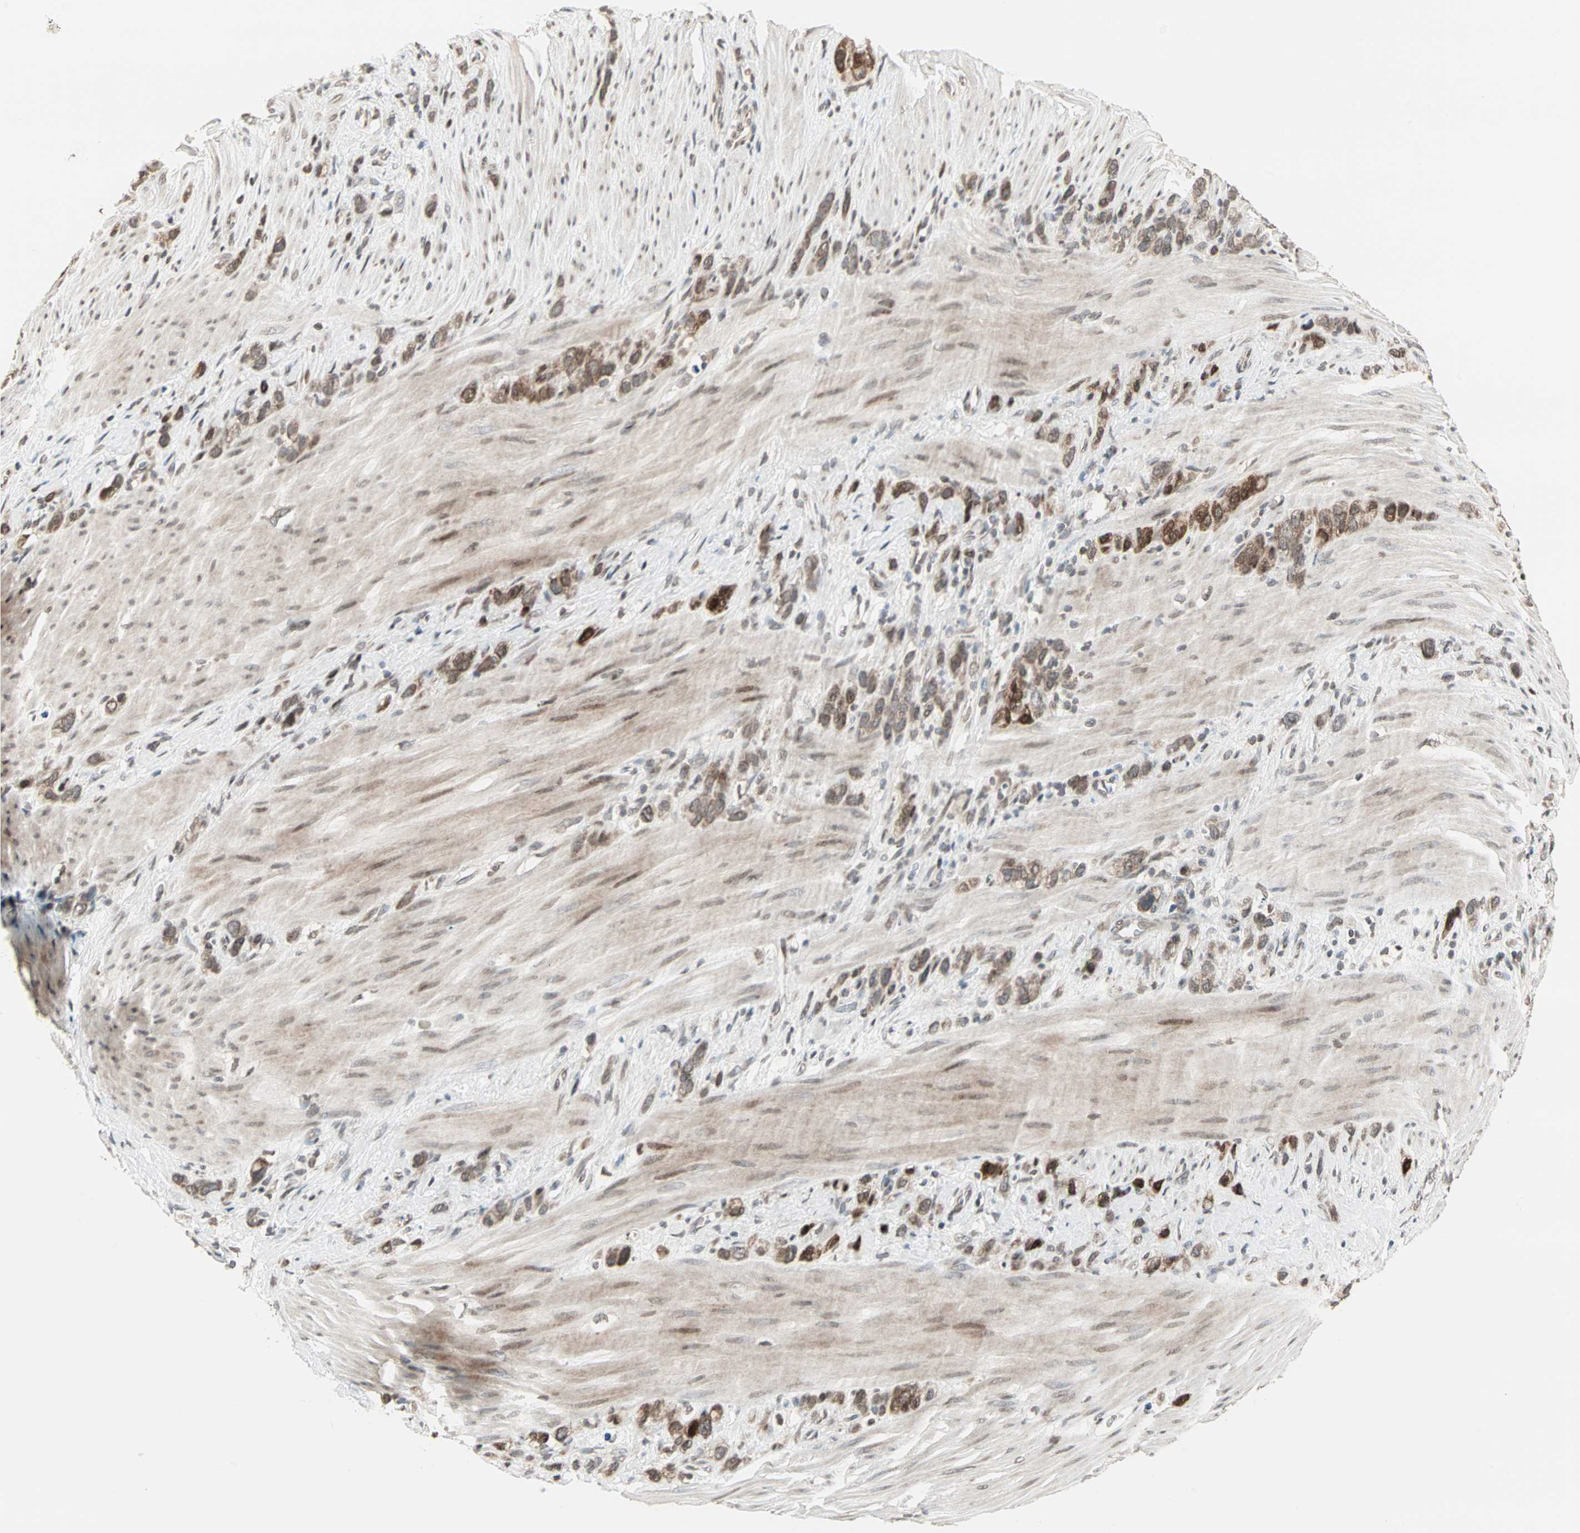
{"staining": {"intensity": "moderate", "quantity": ">75%", "location": "cytoplasmic/membranous"}, "tissue": "stomach cancer", "cell_type": "Tumor cells", "image_type": "cancer", "snomed": [{"axis": "morphology", "description": "Normal tissue, NOS"}, {"axis": "morphology", "description": "Adenocarcinoma, NOS"}, {"axis": "morphology", "description": "Adenocarcinoma, High grade"}, {"axis": "topography", "description": "Stomach, upper"}, {"axis": "topography", "description": "Stomach"}], "caption": "Protein staining of stomach cancer tissue shows moderate cytoplasmic/membranous expression in approximately >75% of tumor cells. The staining is performed using DAB brown chromogen to label protein expression. The nuclei are counter-stained blue using hematoxylin.", "gene": "CBLC", "patient": {"sex": "female", "age": 65}}